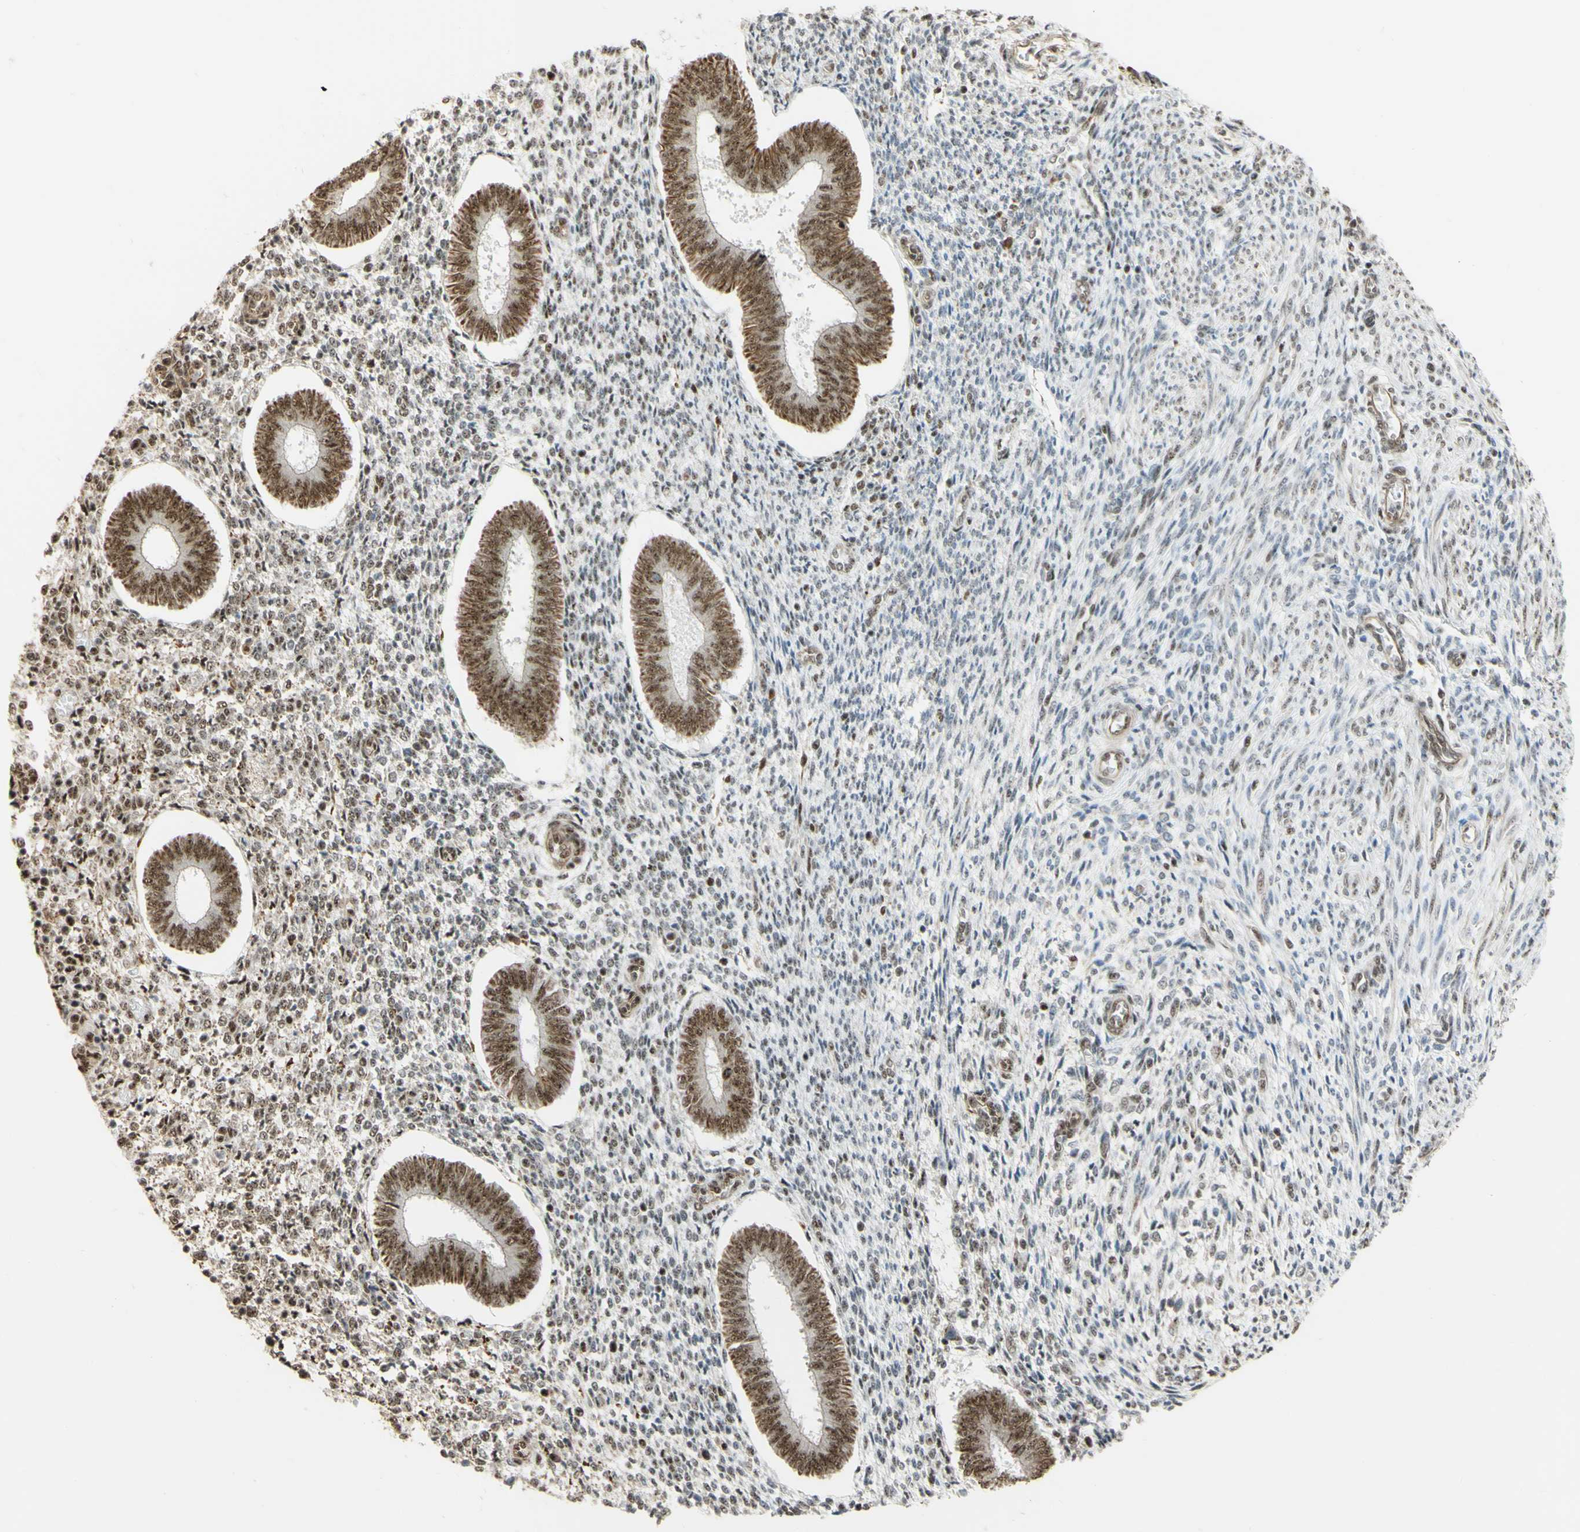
{"staining": {"intensity": "weak", "quantity": ">75%", "location": "nuclear"}, "tissue": "endometrium", "cell_type": "Cells in endometrial stroma", "image_type": "normal", "snomed": [{"axis": "morphology", "description": "Normal tissue, NOS"}, {"axis": "topography", "description": "Endometrium"}], "caption": "The histopathology image exhibits staining of benign endometrium, revealing weak nuclear protein positivity (brown color) within cells in endometrial stroma. The staining is performed using DAB (3,3'-diaminobenzidine) brown chromogen to label protein expression. The nuclei are counter-stained blue using hematoxylin.", "gene": "SAP18", "patient": {"sex": "female", "age": 35}}